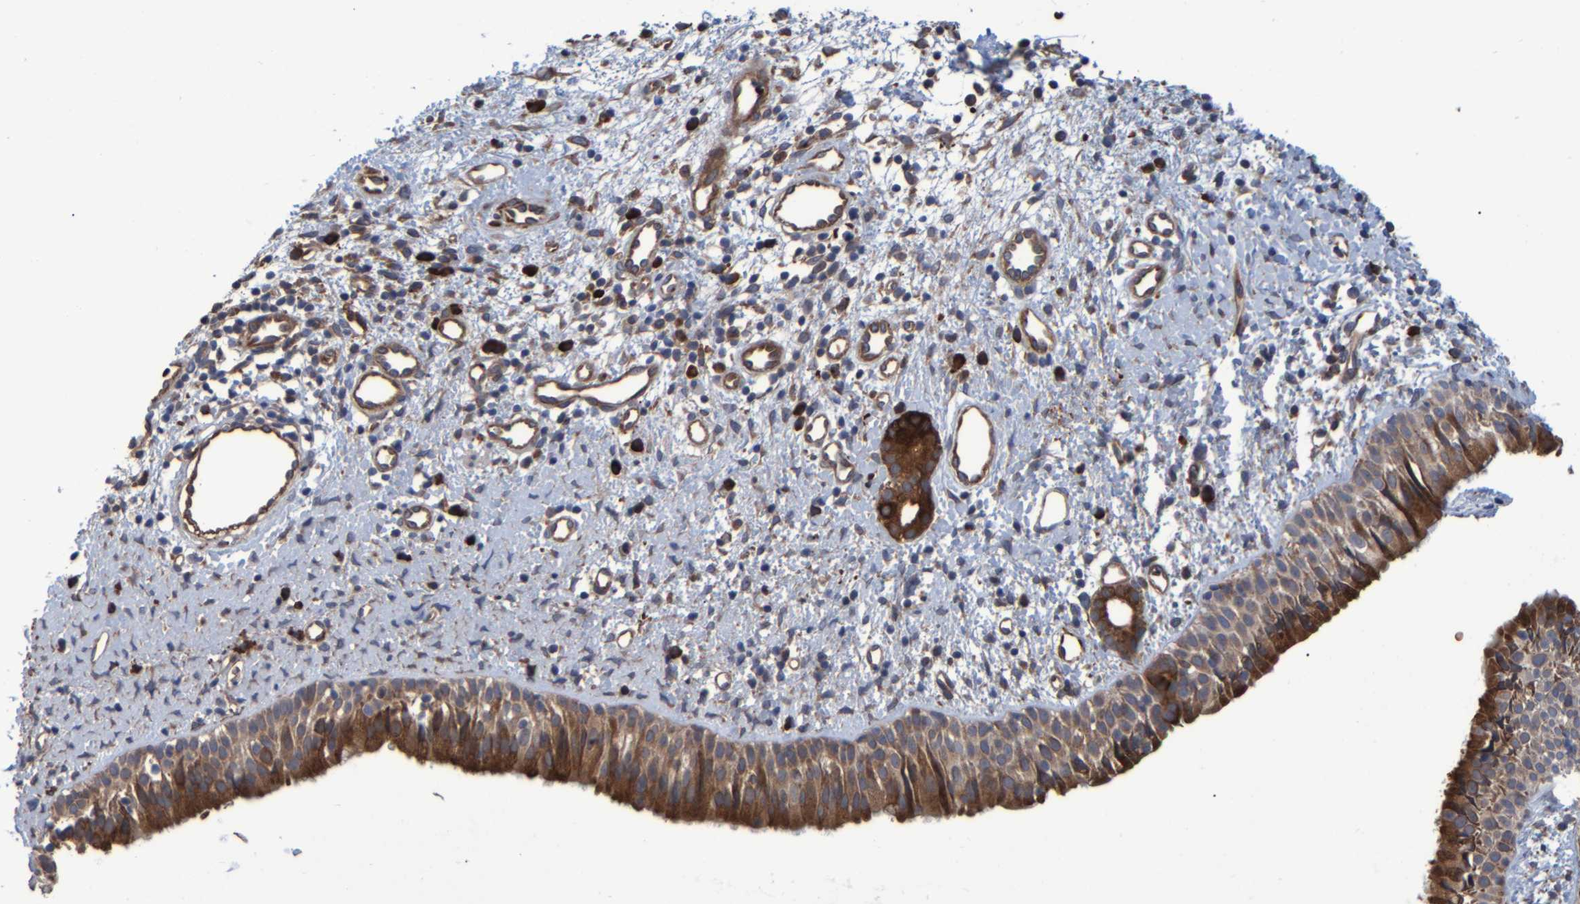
{"staining": {"intensity": "moderate", "quantity": ">75%", "location": "cytoplasmic/membranous"}, "tissue": "nasopharynx", "cell_type": "Respiratory epithelial cells", "image_type": "normal", "snomed": [{"axis": "morphology", "description": "Normal tissue, NOS"}, {"axis": "topography", "description": "Nasopharynx"}], "caption": "Human nasopharynx stained with a brown dye displays moderate cytoplasmic/membranous positive positivity in approximately >75% of respiratory epithelial cells.", "gene": "SPAG5", "patient": {"sex": "male", "age": 22}}